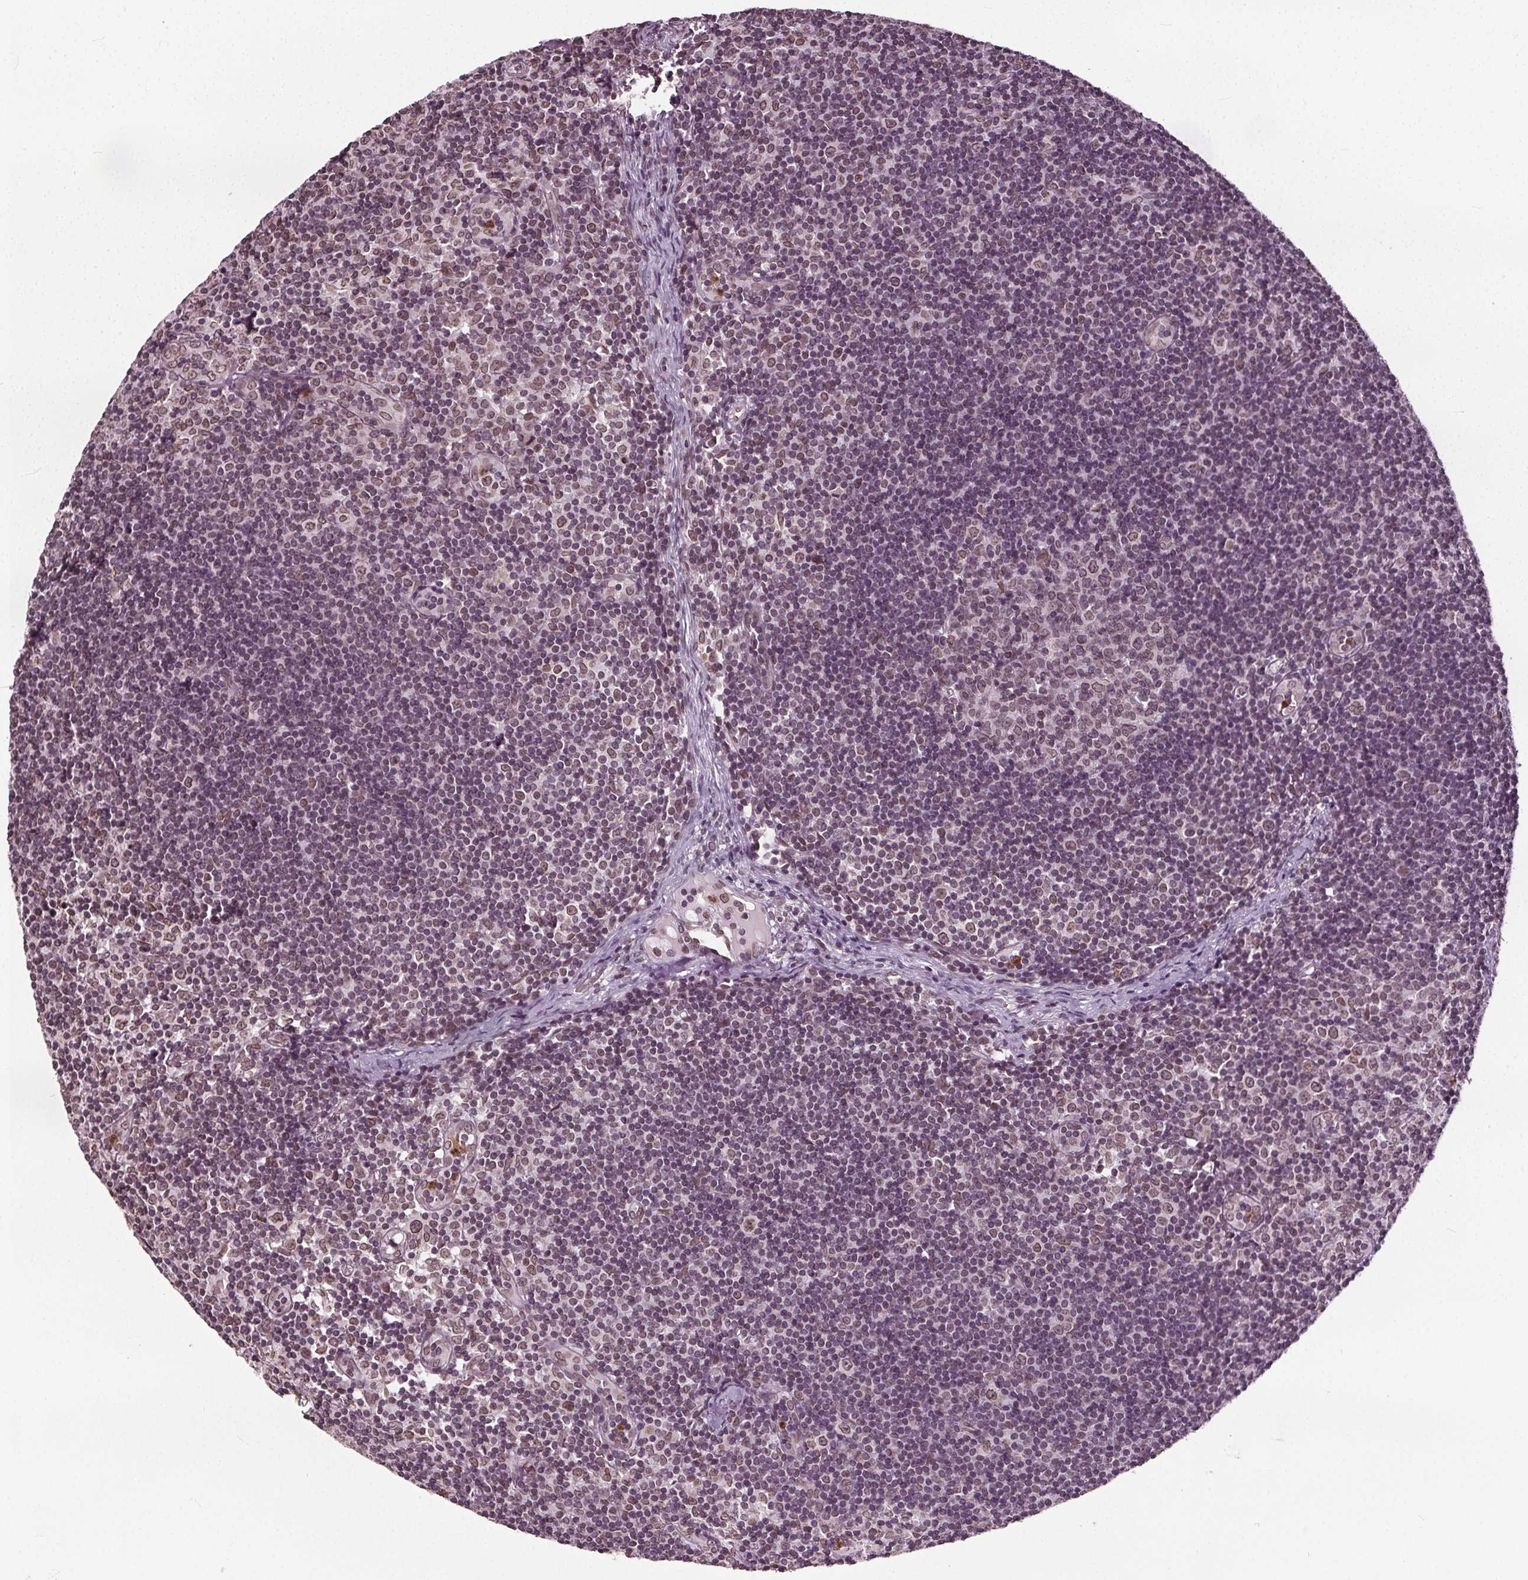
{"staining": {"intensity": "moderate", "quantity": "25%-75%", "location": "cytoplasmic/membranous,nuclear"}, "tissue": "lymph node", "cell_type": "Germinal center cells", "image_type": "normal", "snomed": [{"axis": "morphology", "description": "Normal tissue, NOS"}, {"axis": "topography", "description": "Lymph node"}], "caption": "Immunohistochemical staining of normal human lymph node shows 25%-75% levels of moderate cytoplasmic/membranous,nuclear protein expression in approximately 25%-75% of germinal center cells. (brown staining indicates protein expression, while blue staining denotes nuclei).", "gene": "TTC39C", "patient": {"sex": "female", "age": 41}}